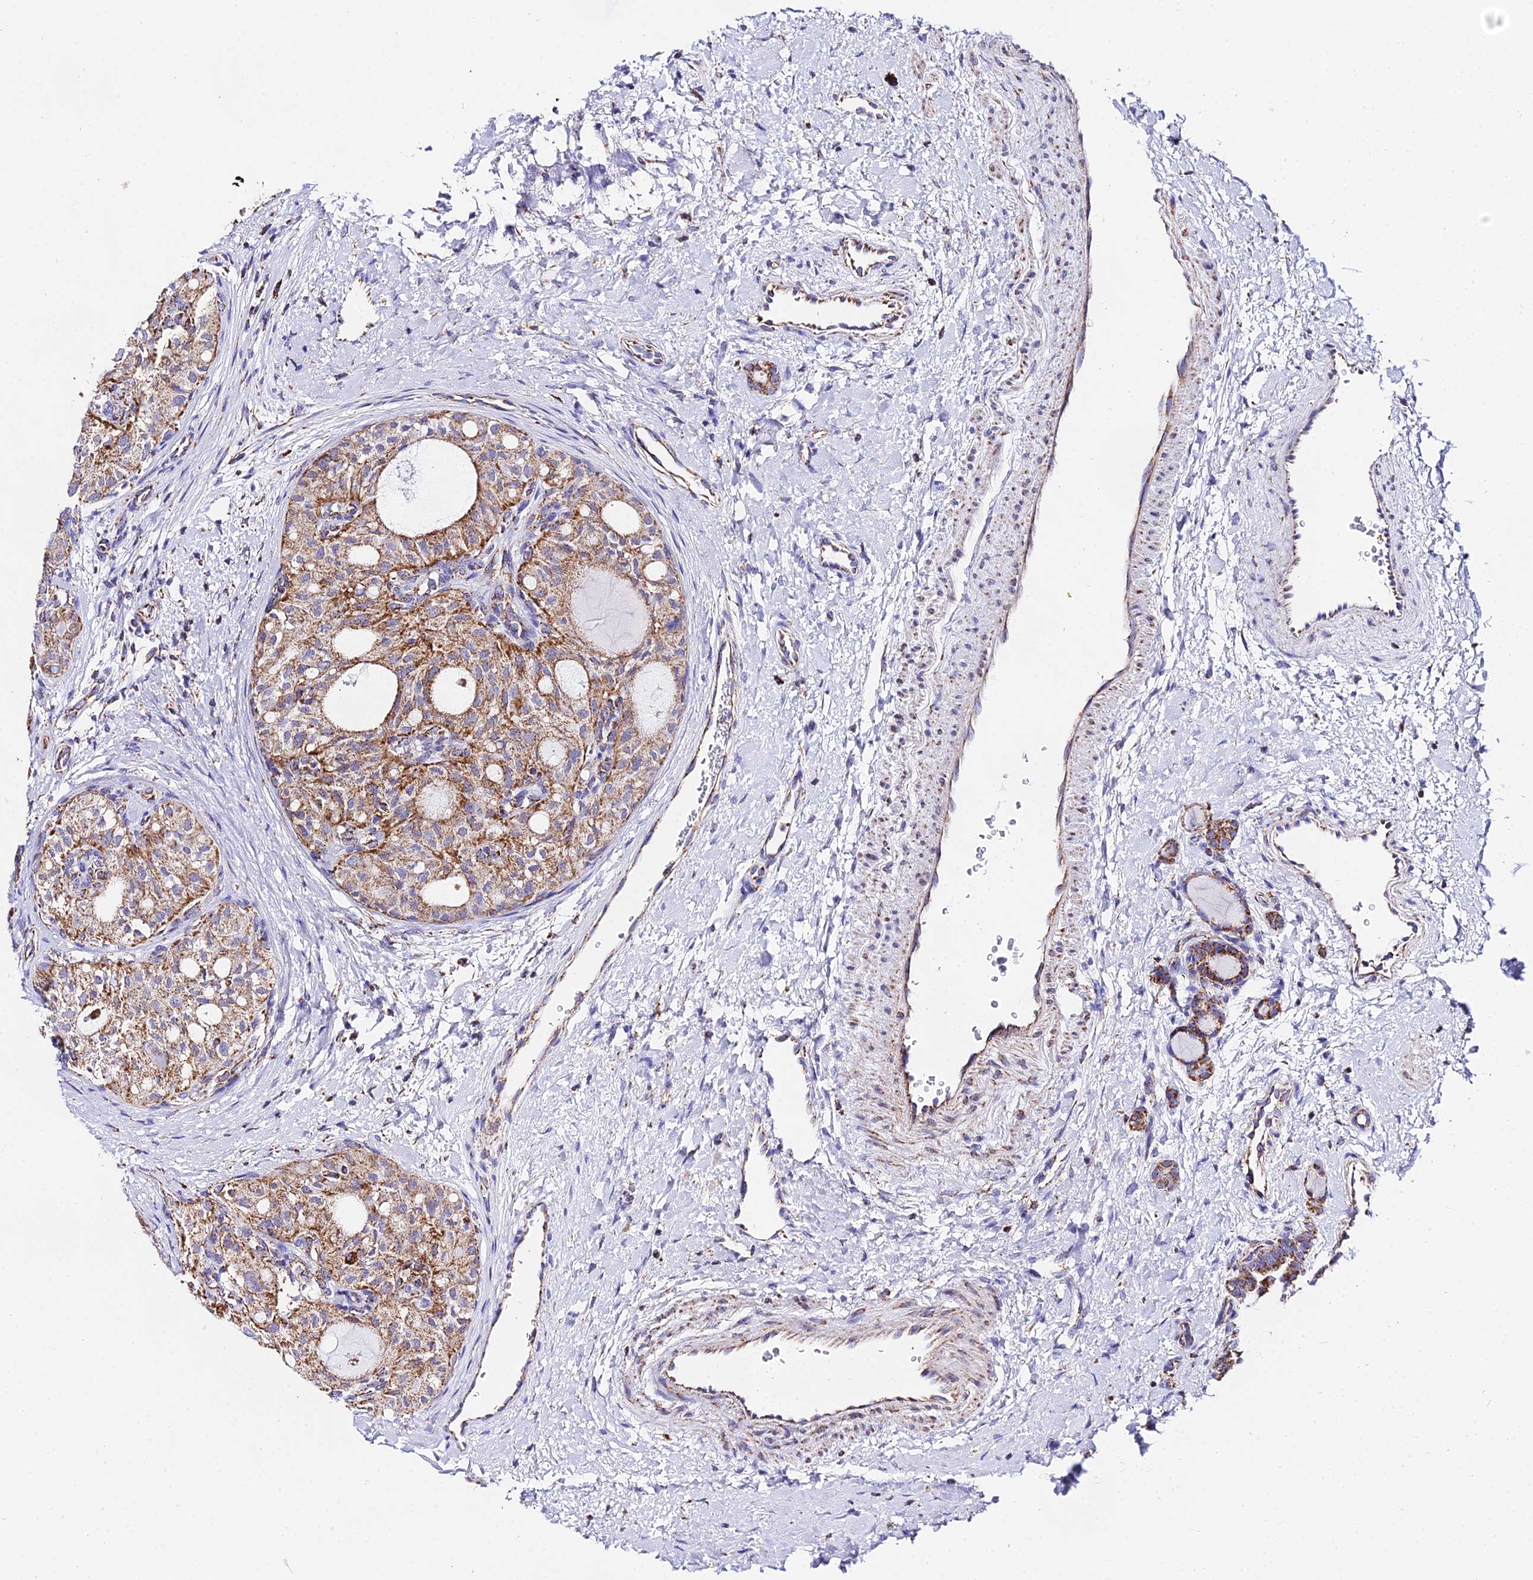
{"staining": {"intensity": "moderate", "quantity": ">75%", "location": "cytoplasmic/membranous"}, "tissue": "thyroid cancer", "cell_type": "Tumor cells", "image_type": "cancer", "snomed": [{"axis": "morphology", "description": "Follicular adenoma carcinoma, NOS"}, {"axis": "topography", "description": "Thyroid gland"}], "caption": "An immunohistochemistry histopathology image of tumor tissue is shown. Protein staining in brown labels moderate cytoplasmic/membranous positivity in thyroid cancer within tumor cells.", "gene": "ATP5PD", "patient": {"sex": "male", "age": 75}}